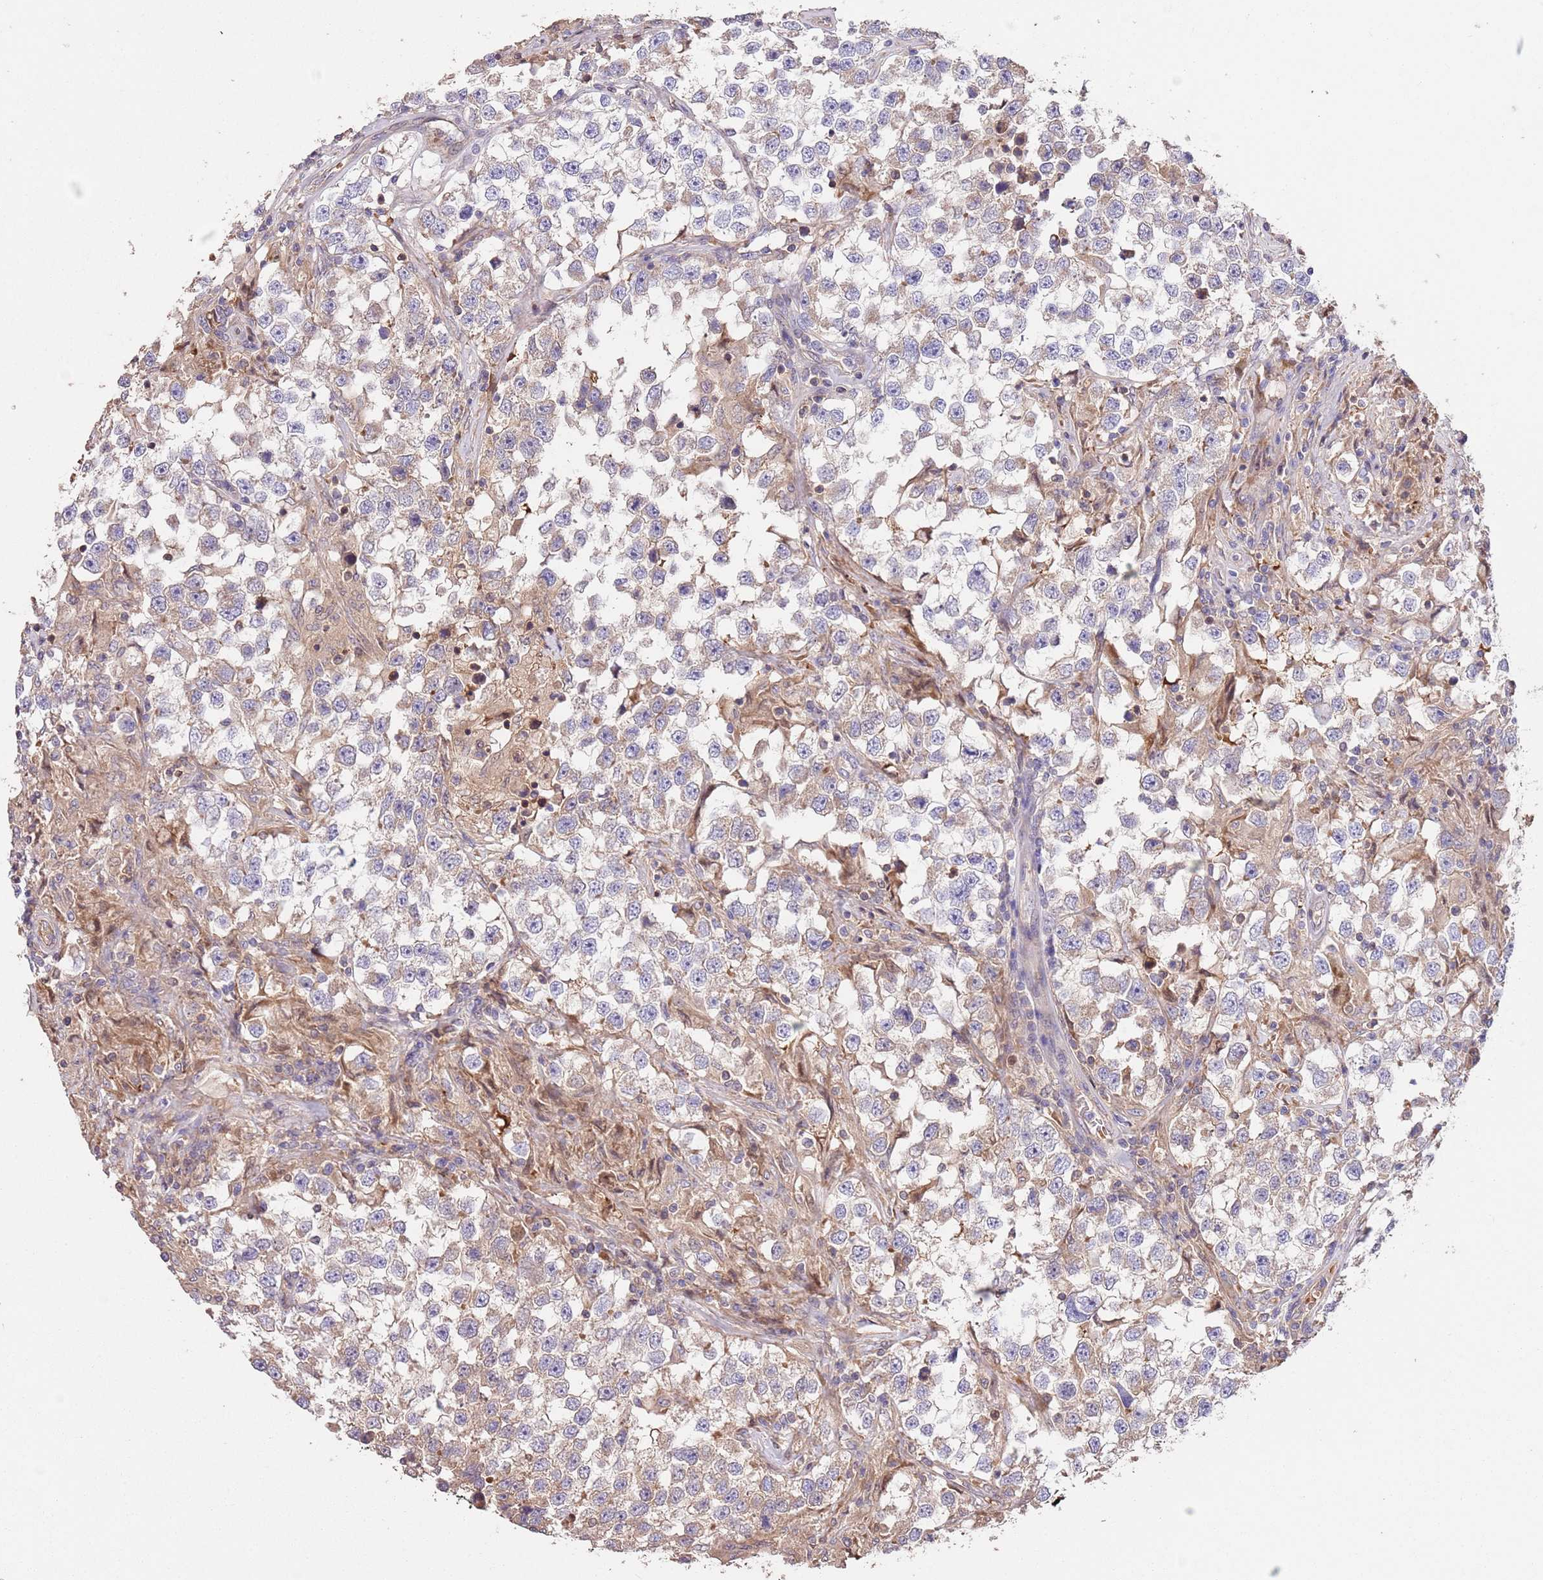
{"staining": {"intensity": "weak", "quantity": "<25%", "location": "cytoplasmic/membranous"}, "tissue": "testis cancer", "cell_type": "Tumor cells", "image_type": "cancer", "snomed": [{"axis": "morphology", "description": "Seminoma, NOS"}, {"axis": "topography", "description": "Testis"}], "caption": "Micrograph shows no protein expression in tumor cells of seminoma (testis) tissue.", "gene": "FAM89B", "patient": {"sex": "male", "age": 46}}